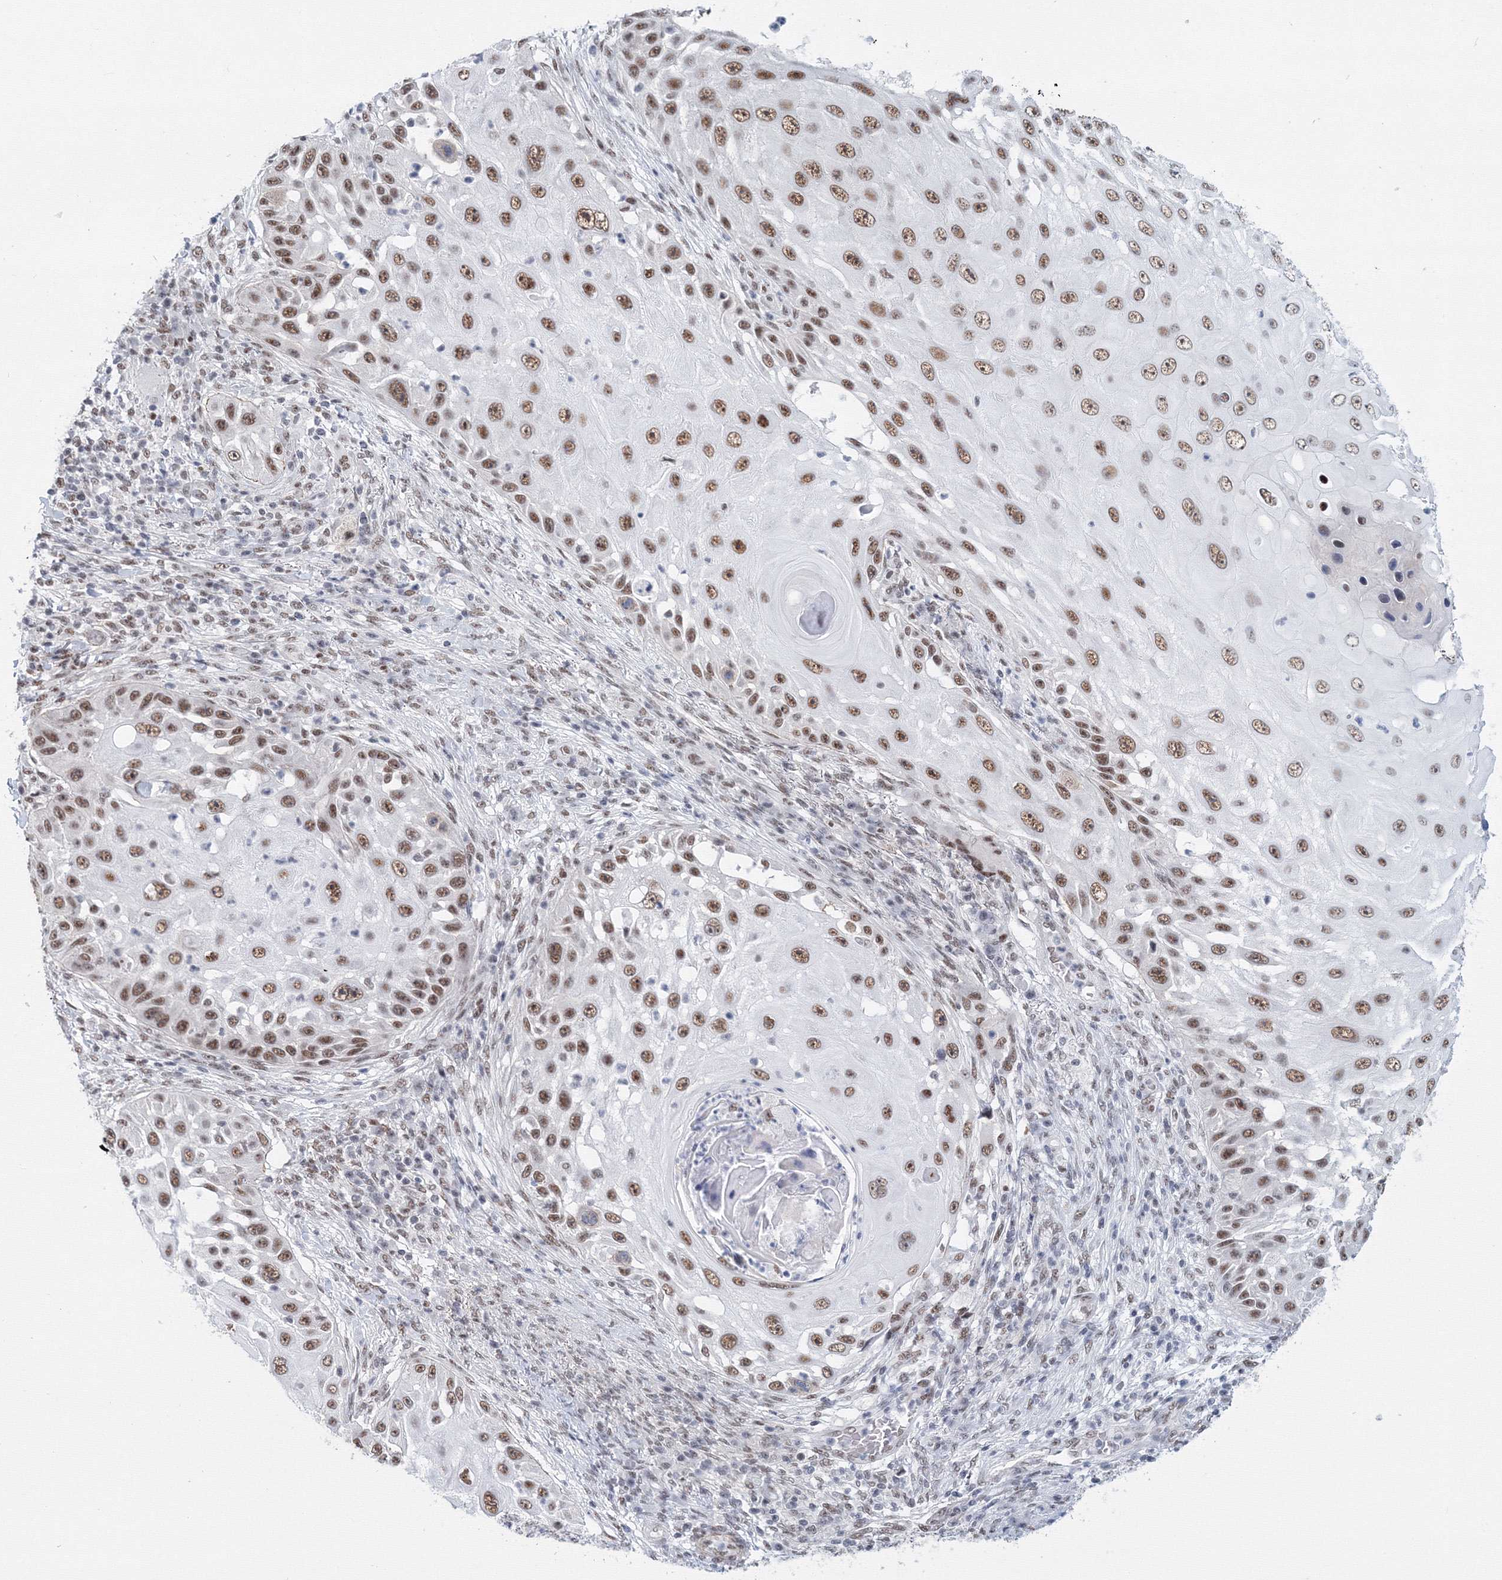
{"staining": {"intensity": "moderate", "quantity": ">75%", "location": "nuclear"}, "tissue": "skin cancer", "cell_type": "Tumor cells", "image_type": "cancer", "snomed": [{"axis": "morphology", "description": "Squamous cell carcinoma, NOS"}, {"axis": "topography", "description": "Skin"}], "caption": "This histopathology image reveals skin cancer stained with IHC to label a protein in brown. The nuclear of tumor cells show moderate positivity for the protein. Nuclei are counter-stained blue.", "gene": "SF3B6", "patient": {"sex": "female", "age": 44}}